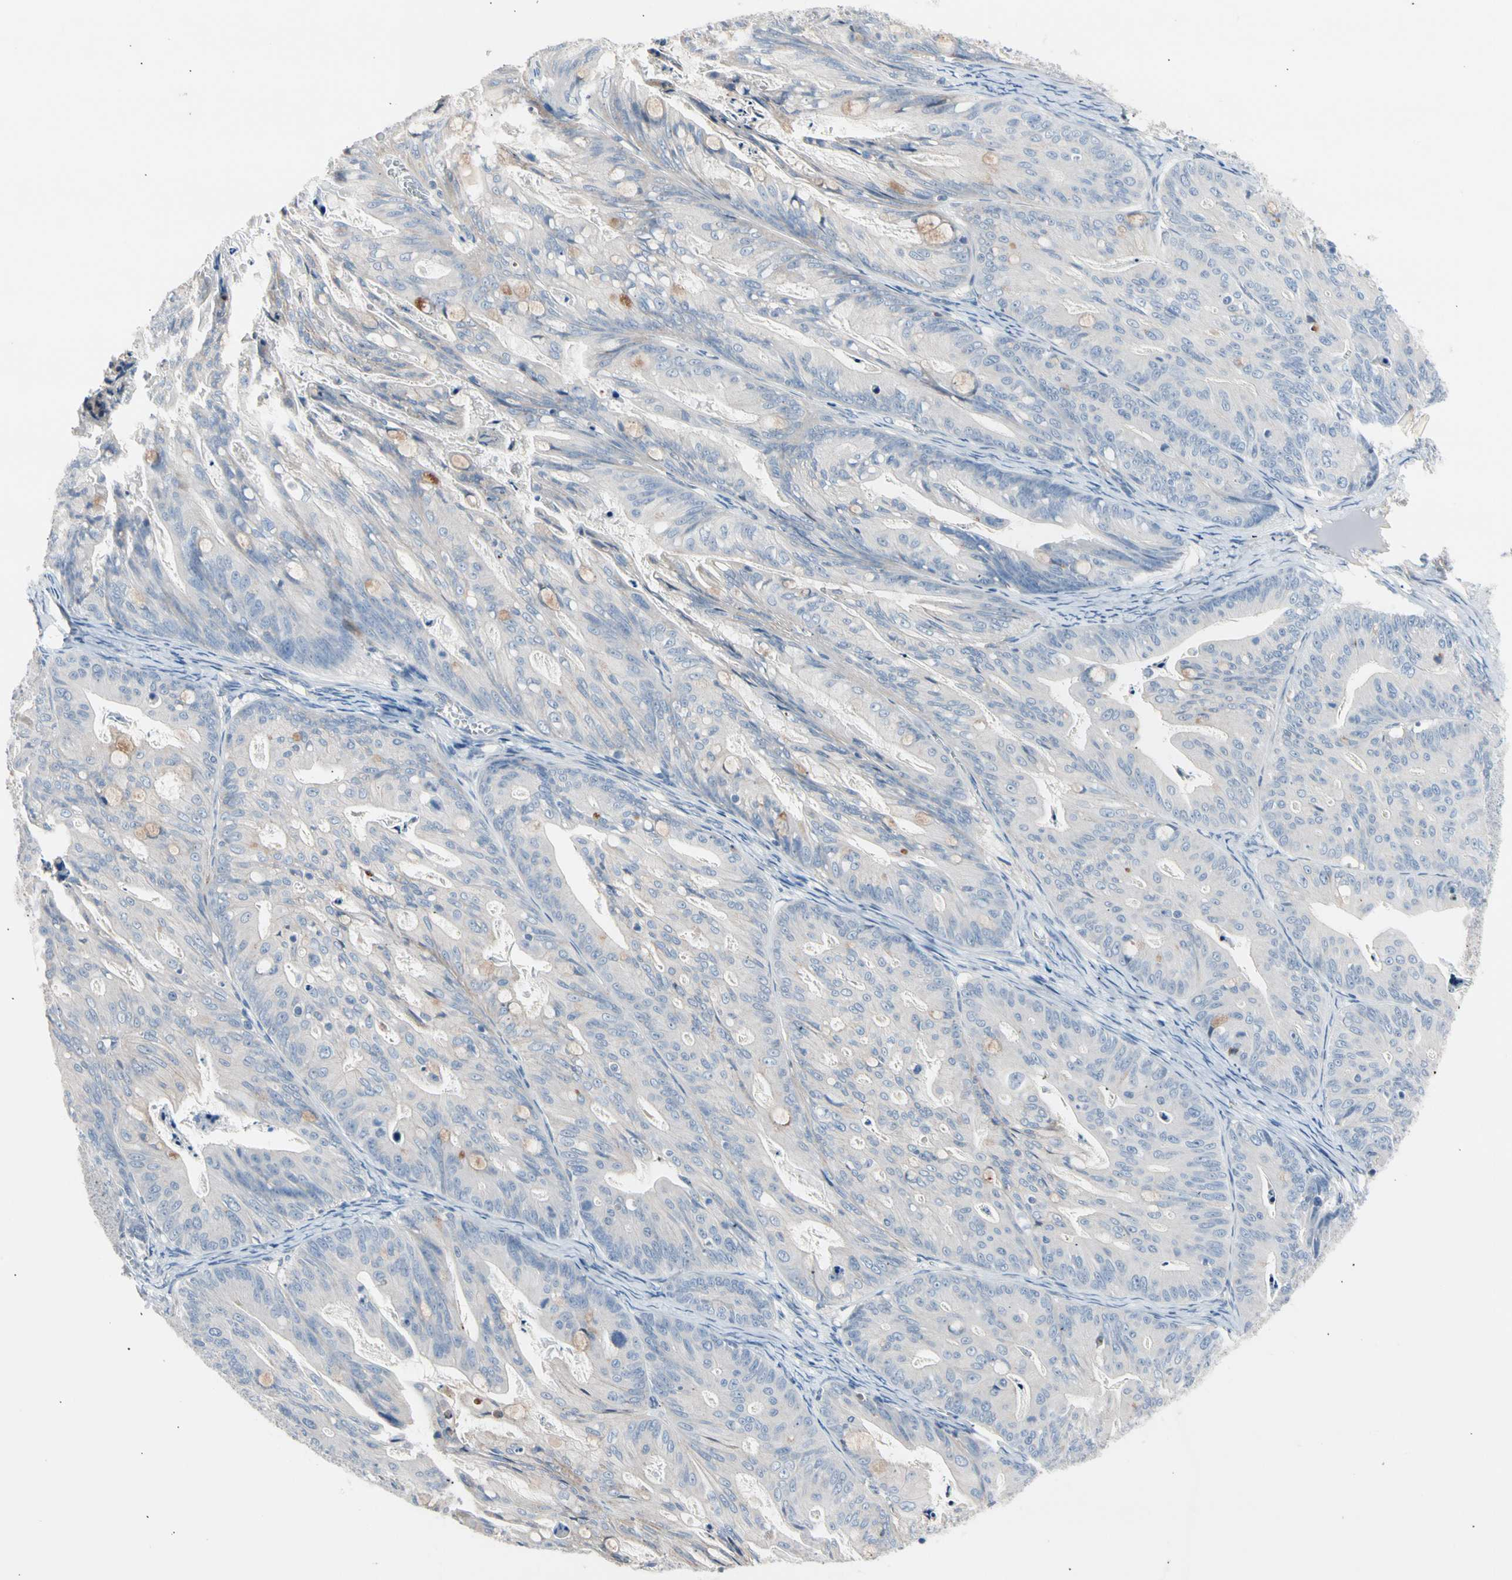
{"staining": {"intensity": "weak", "quantity": "<25%", "location": "cytoplasmic/membranous"}, "tissue": "ovarian cancer", "cell_type": "Tumor cells", "image_type": "cancer", "snomed": [{"axis": "morphology", "description": "Cystadenocarcinoma, mucinous, NOS"}, {"axis": "topography", "description": "Ovary"}], "caption": "IHC of human ovarian cancer displays no expression in tumor cells. (Stains: DAB (3,3'-diaminobenzidine) immunohistochemistry with hematoxylin counter stain, Microscopy: brightfield microscopy at high magnification).", "gene": "CASQ1", "patient": {"sex": "female", "age": 37}}